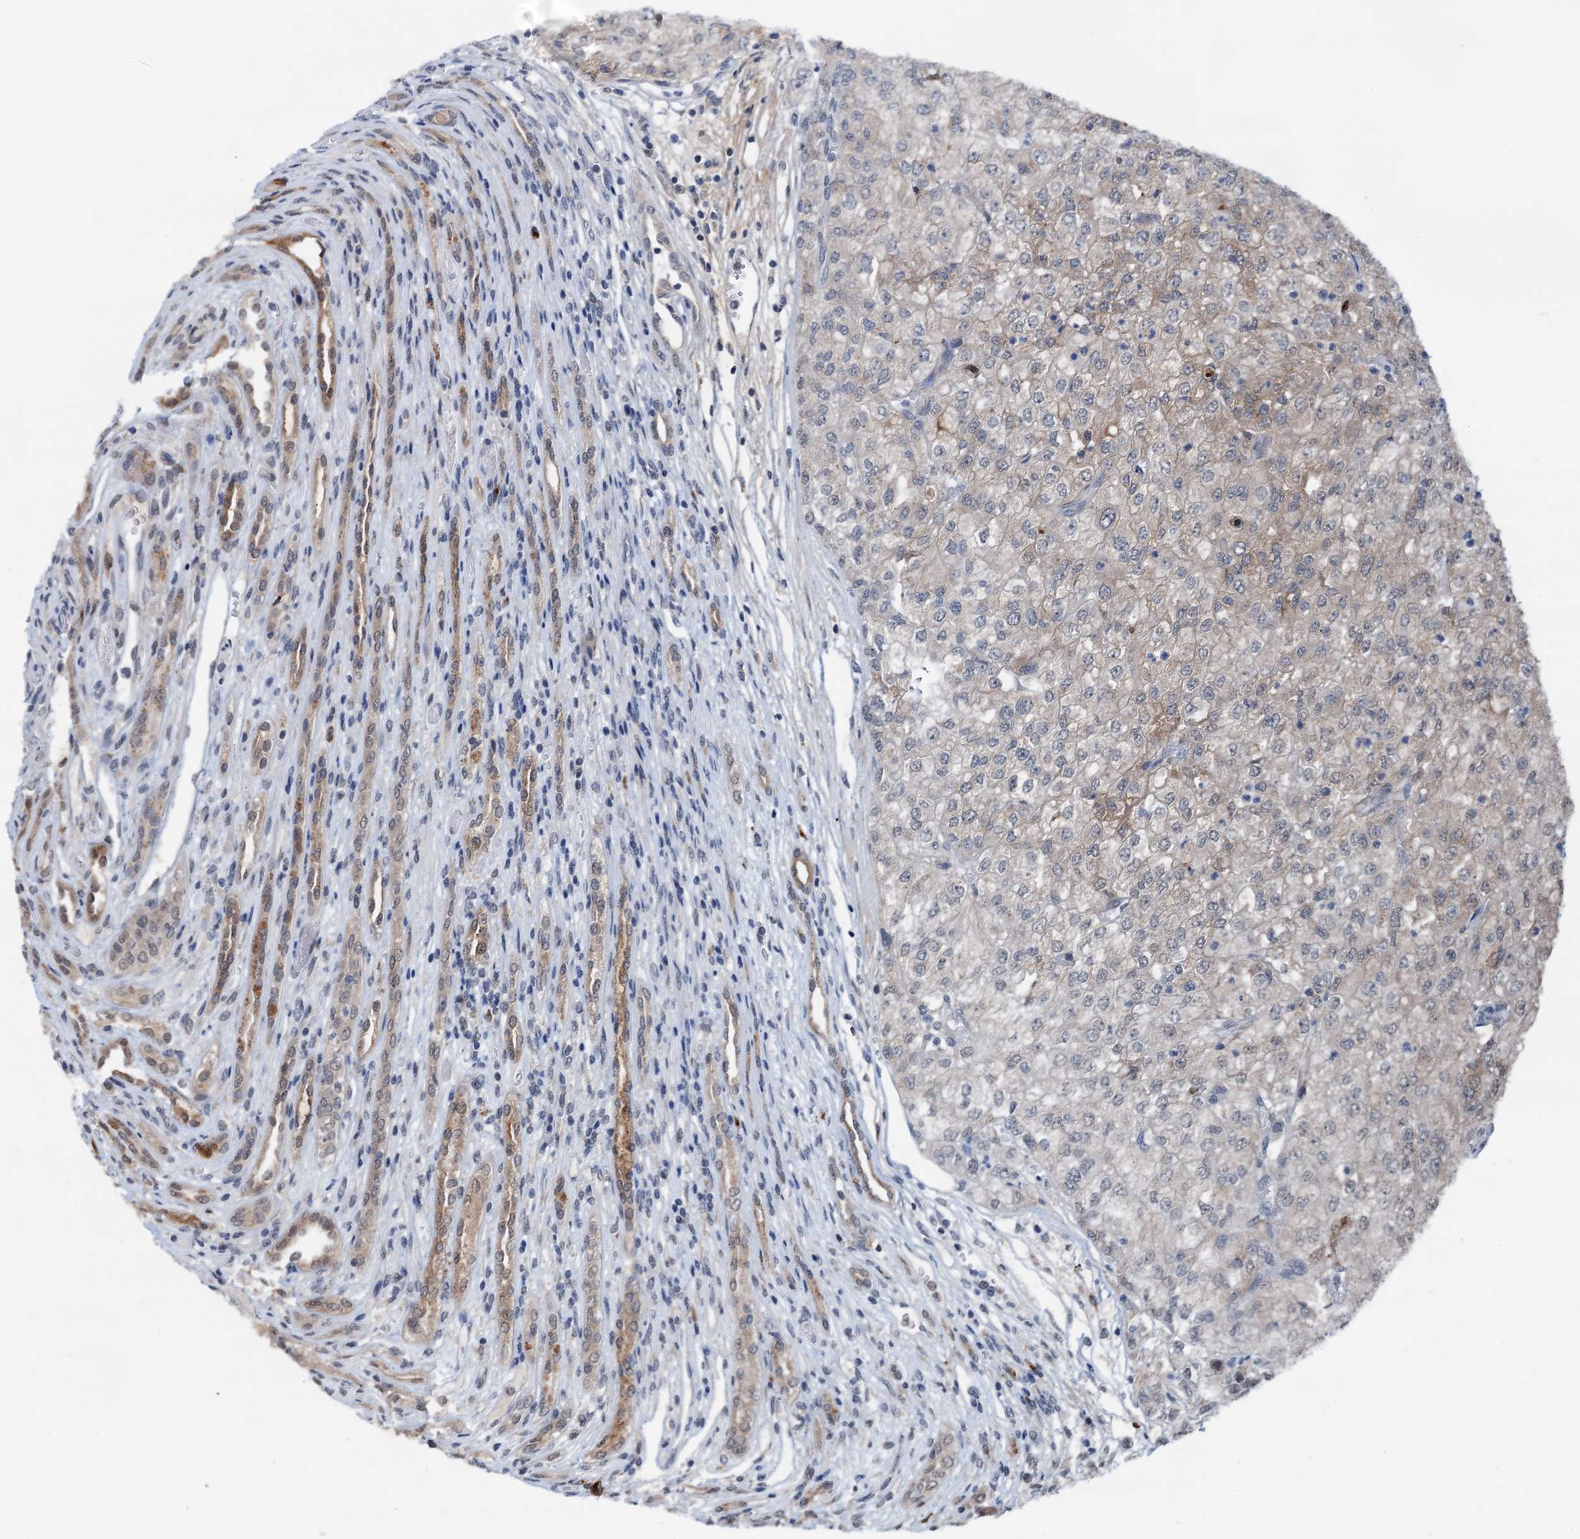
{"staining": {"intensity": "weak", "quantity": "25%-75%", "location": "cytoplasmic/membranous"}, "tissue": "renal cancer", "cell_type": "Tumor cells", "image_type": "cancer", "snomed": [{"axis": "morphology", "description": "Adenocarcinoma, NOS"}, {"axis": "topography", "description": "Kidney"}], "caption": "There is low levels of weak cytoplasmic/membranous positivity in tumor cells of renal cancer (adenocarcinoma), as demonstrated by immunohistochemical staining (brown color).", "gene": "SHLD1", "patient": {"sex": "female", "age": 54}}